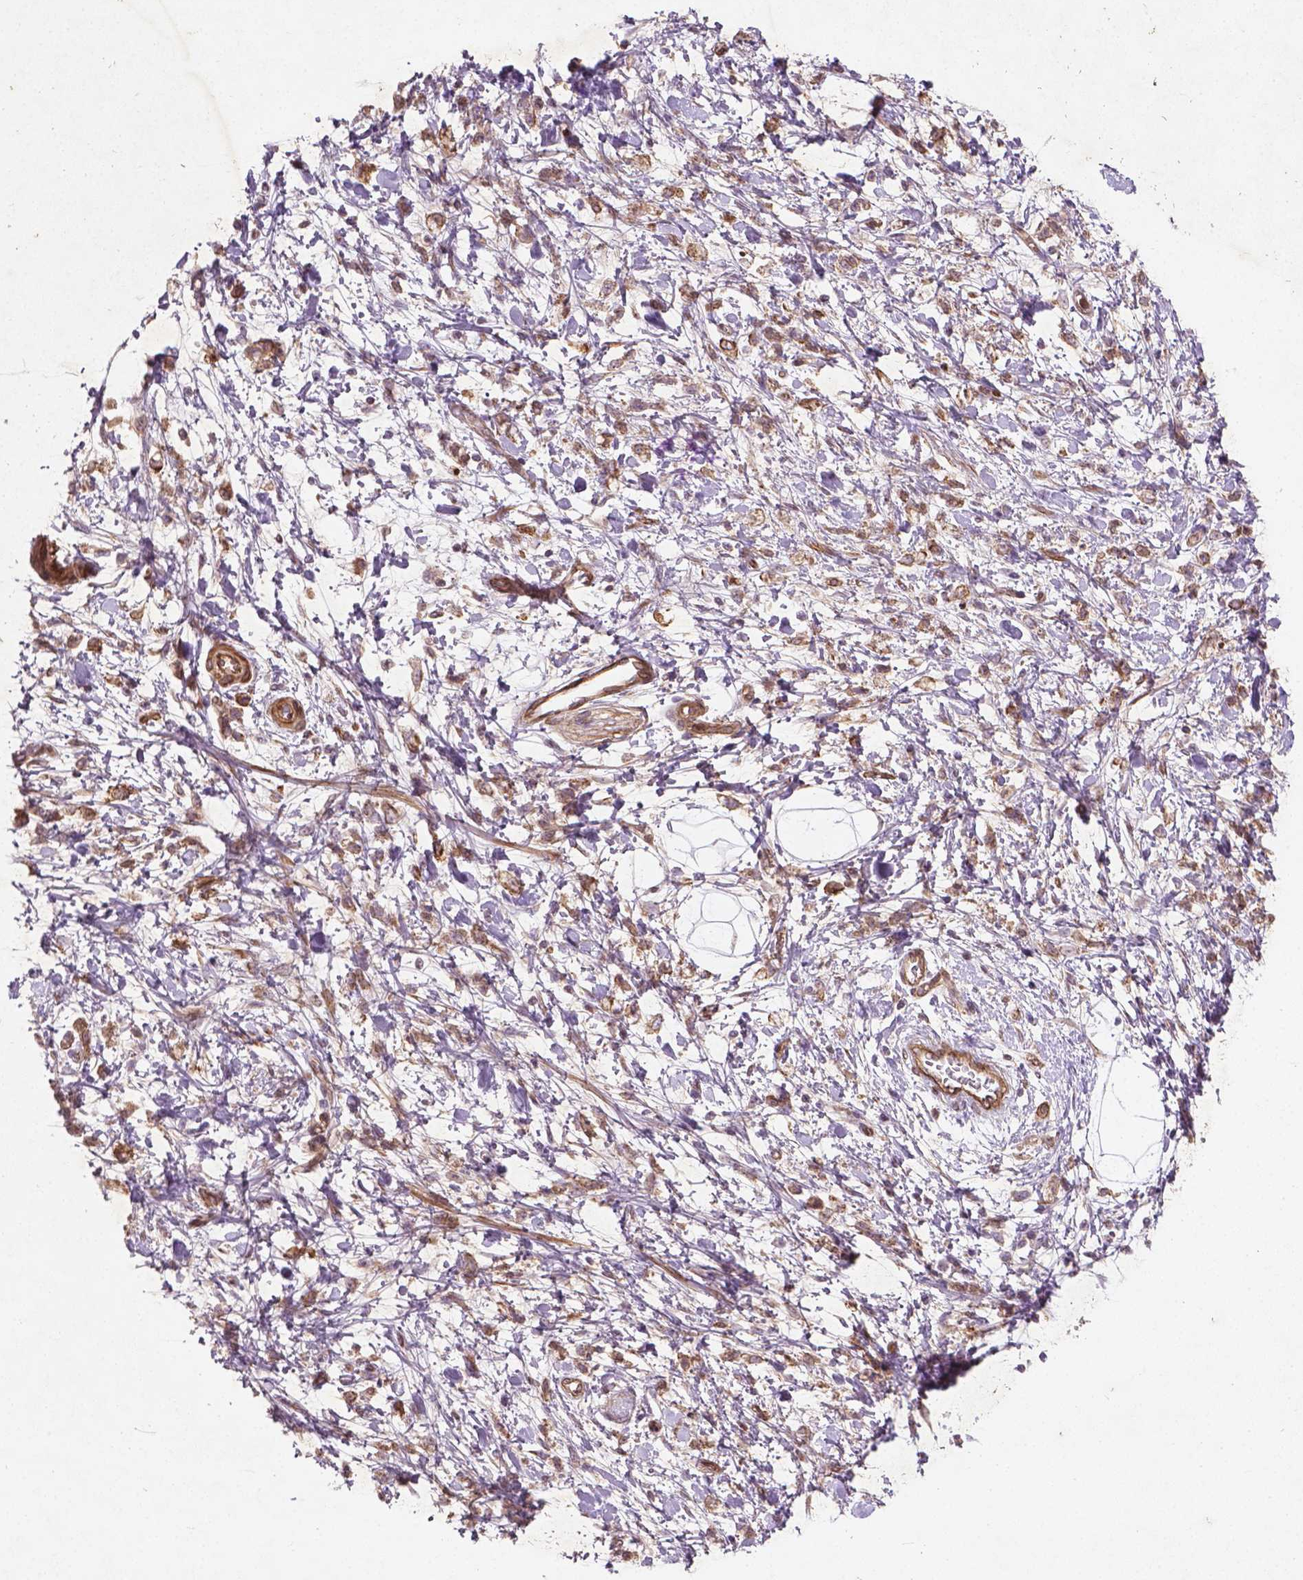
{"staining": {"intensity": "weak", "quantity": ">75%", "location": "cytoplasmic/membranous"}, "tissue": "stomach cancer", "cell_type": "Tumor cells", "image_type": "cancer", "snomed": [{"axis": "morphology", "description": "Adenocarcinoma, NOS"}, {"axis": "topography", "description": "Stomach"}], "caption": "Human stomach cancer (adenocarcinoma) stained with a protein marker reveals weak staining in tumor cells.", "gene": "TCHP", "patient": {"sex": "female", "age": 60}}